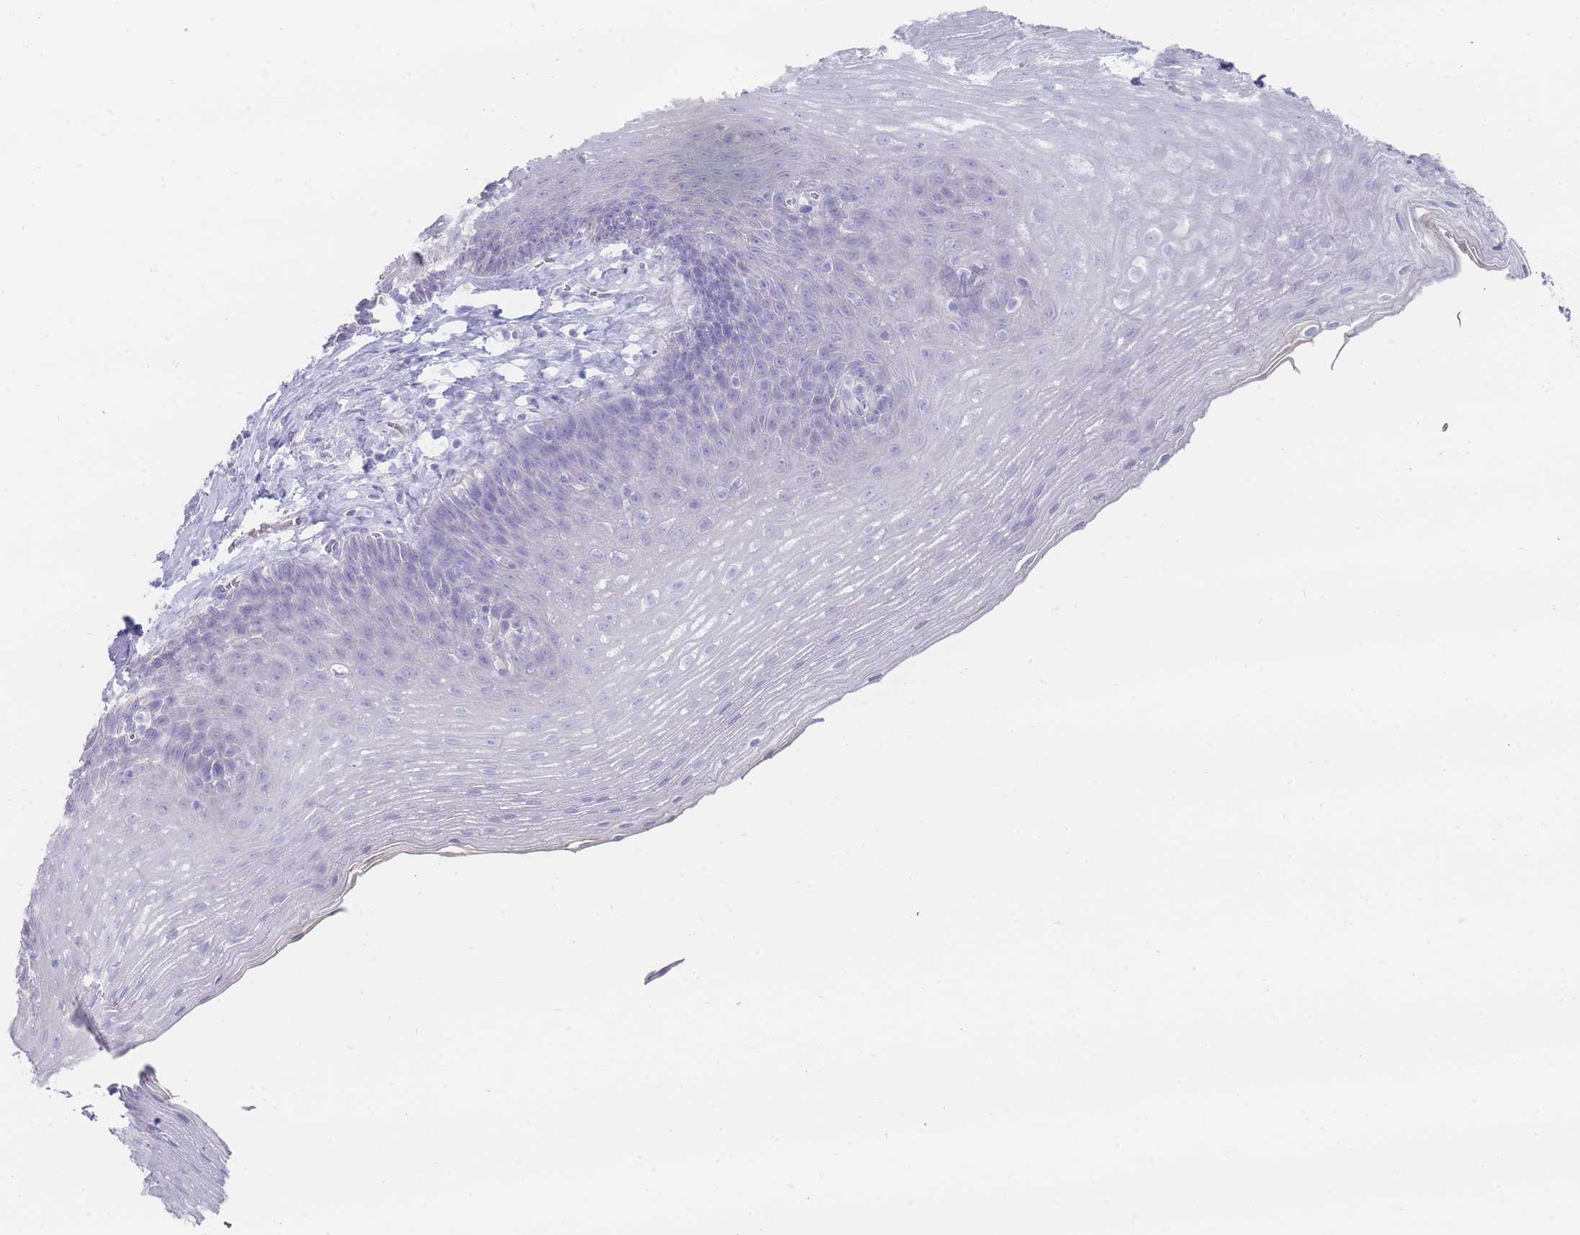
{"staining": {"intensity": "negative", "quantity": "none", "location": "none"}, "tissue": "esophagus", "cell_type": "Squamous epithelial cells", "image_type": "normal", "snomed": [{"axis": "morphology", "description": "Normal tissue, NOS"}, {"axis": "topography", "description": "Esophagus"}], "caption": "DAB immunohistochemical staining of unremarkable human esophagus reveals no significant positivity in squamous epithelial cells. (Stains: DAB (3,3'-diaminobenzidine) immunohistochemistry with hematoxylin counter stain, Microscopy: brightfield microscopy at high magnification).", "gene": "ENSG00000284931", "patient": {"sex": "female", "age": 66}}